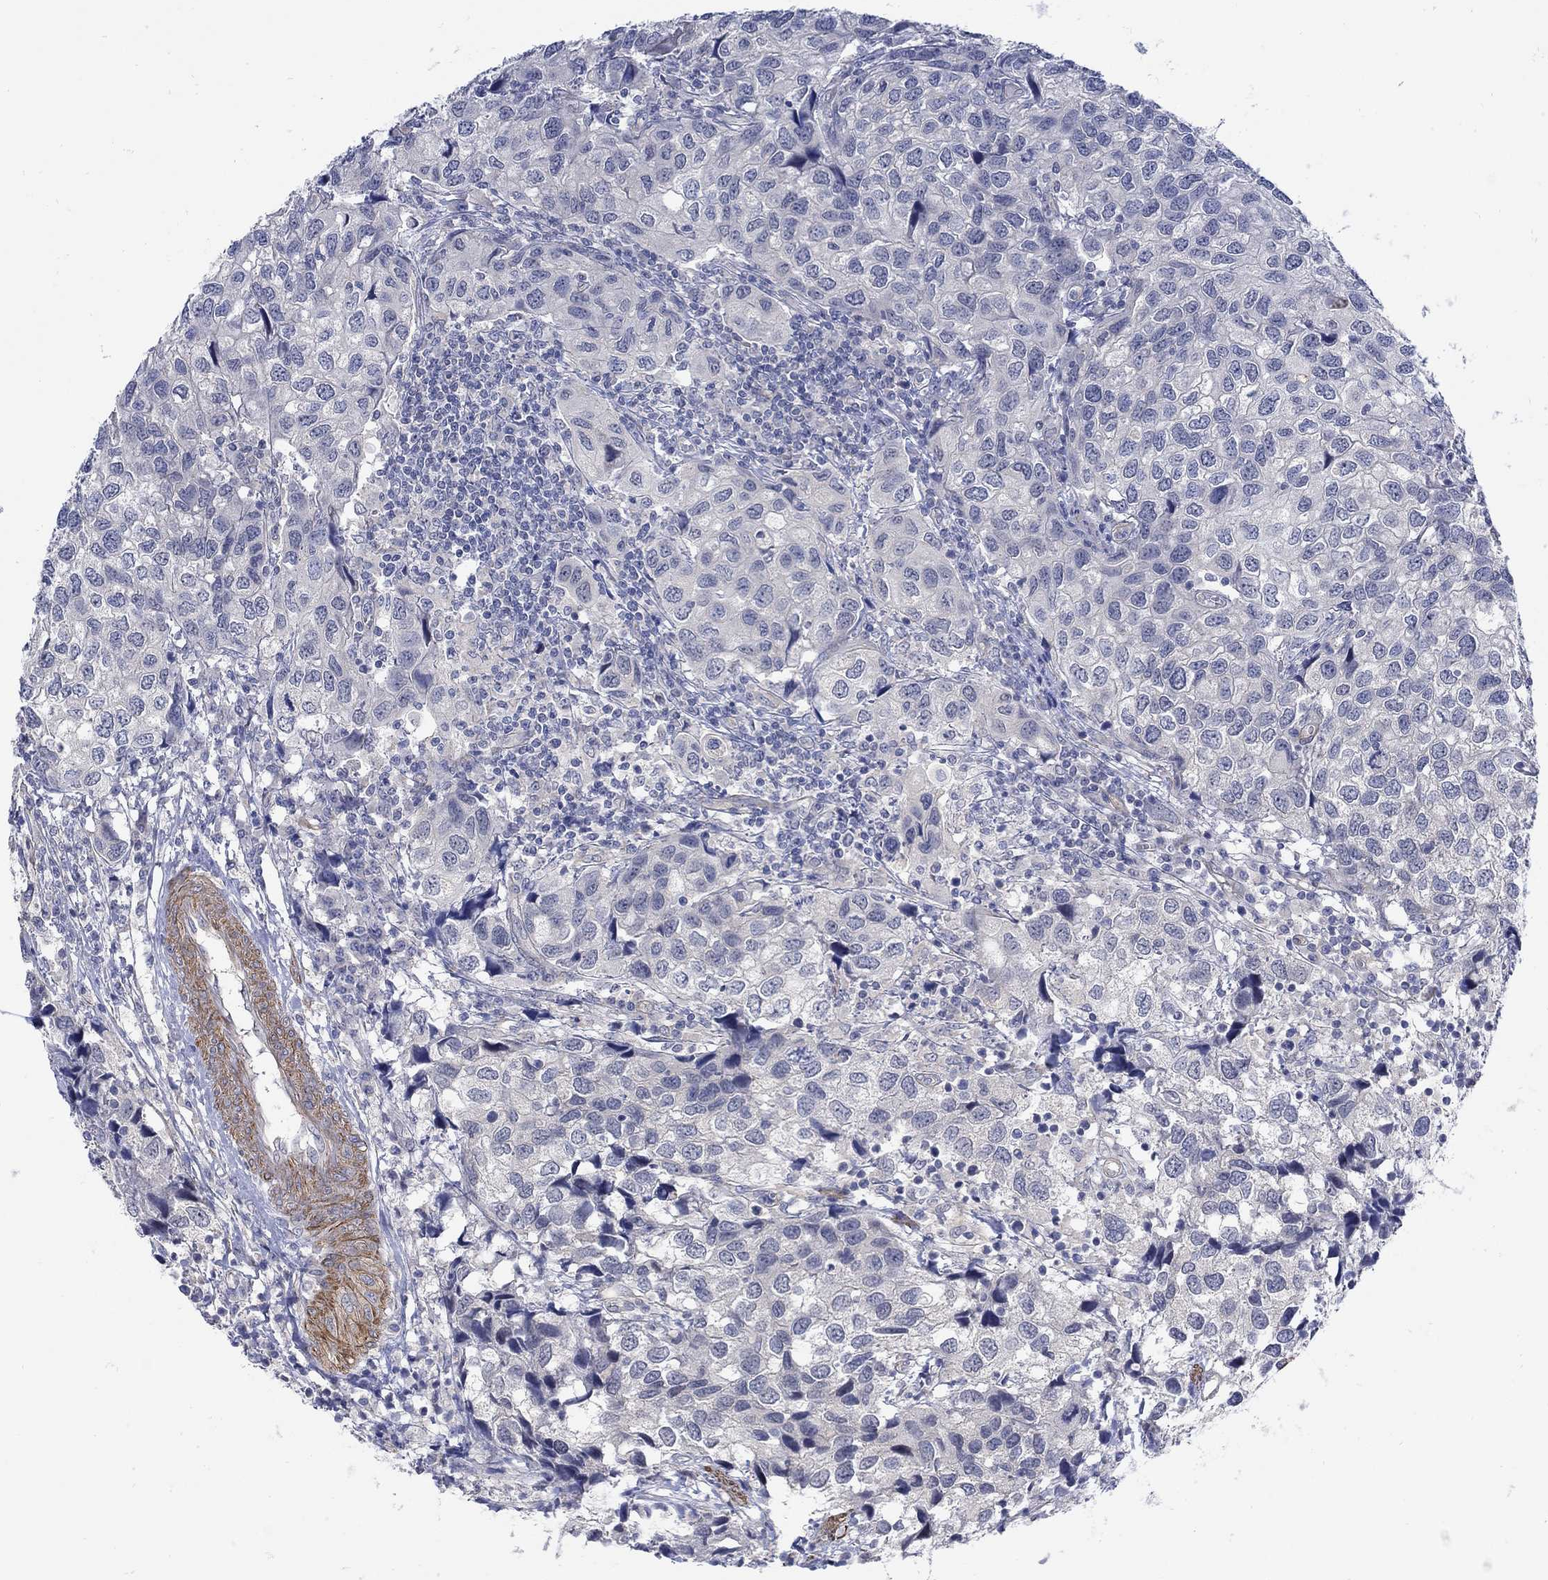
{"staining": {"intensity": "negative", "quantity": "none", "location": "none"}, "tissue": "urothelial cancer", "cell_type": "Tumor cells", "image_type": "cancer", "snomed": [{"axis": "morphology", "description": "Urothelial carcinoma, High grade"}, {"axis": "topography", "description": "Urinary bladder"}], "caption": "Immunohistochemical staining of urothelial cancer shows no significant staining in tumor cells.", "gene": "SCN7A", "patient": {"sex": "male", "age": 79}}